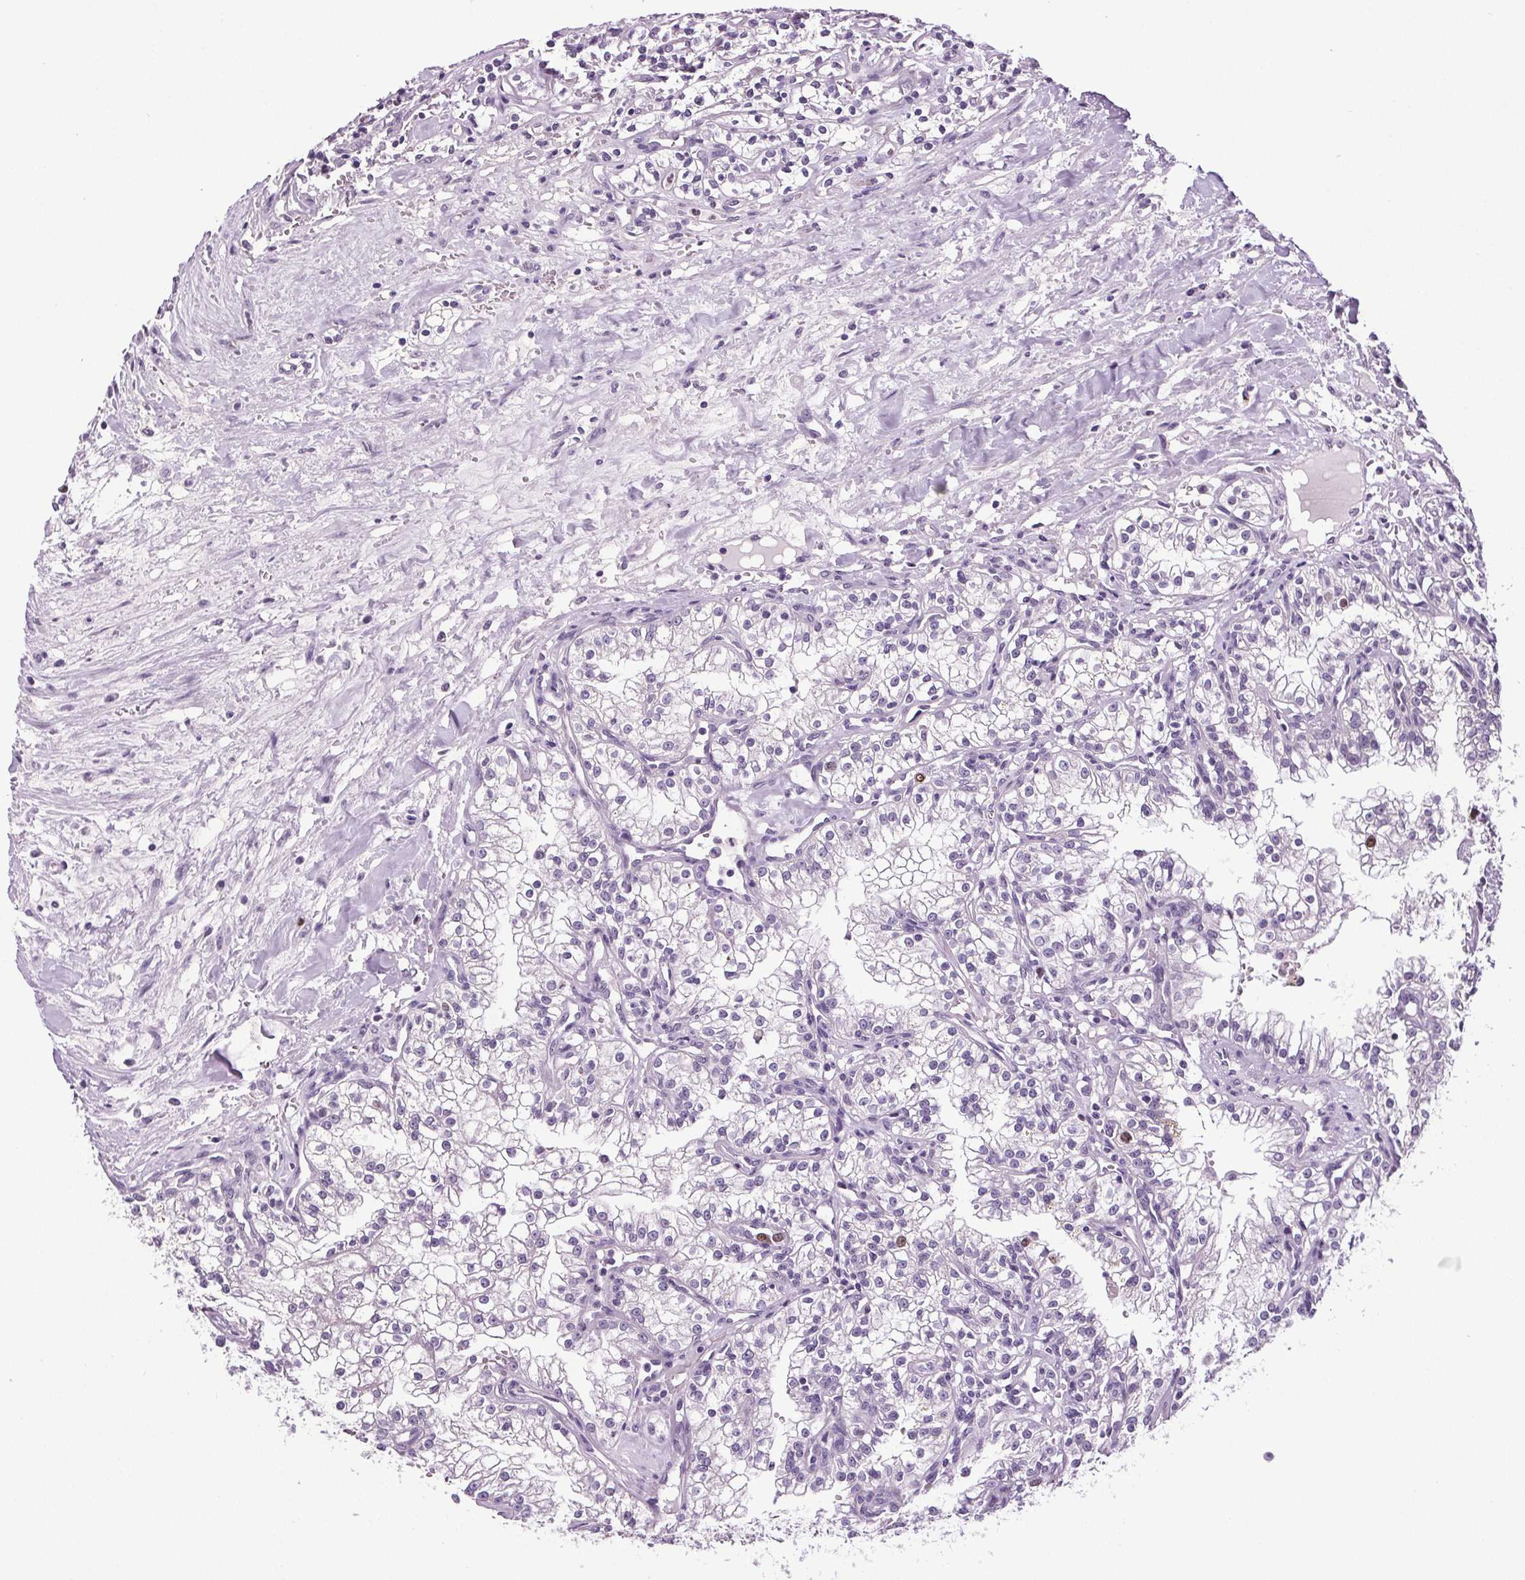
{"staining": {"intensity": "negative", "quantity": "none", "location": "none"}, "tissue": "renal cancer", "cell_type": "Tumor cells", "image_type": "cancer", "snomed": [{"axis": "morphology", "description": "Adenocarcinoma, NOS"}, {"axis": "topography", "description": "Kidney"}], "caption": "Immunohistochemical staining of human renal cancer reveals no significant staining in tumor cells. (DAB immunohistochemistry, high magnification).", "gene": "CENPF", "patient": {"sex": "male", "age": 36}}